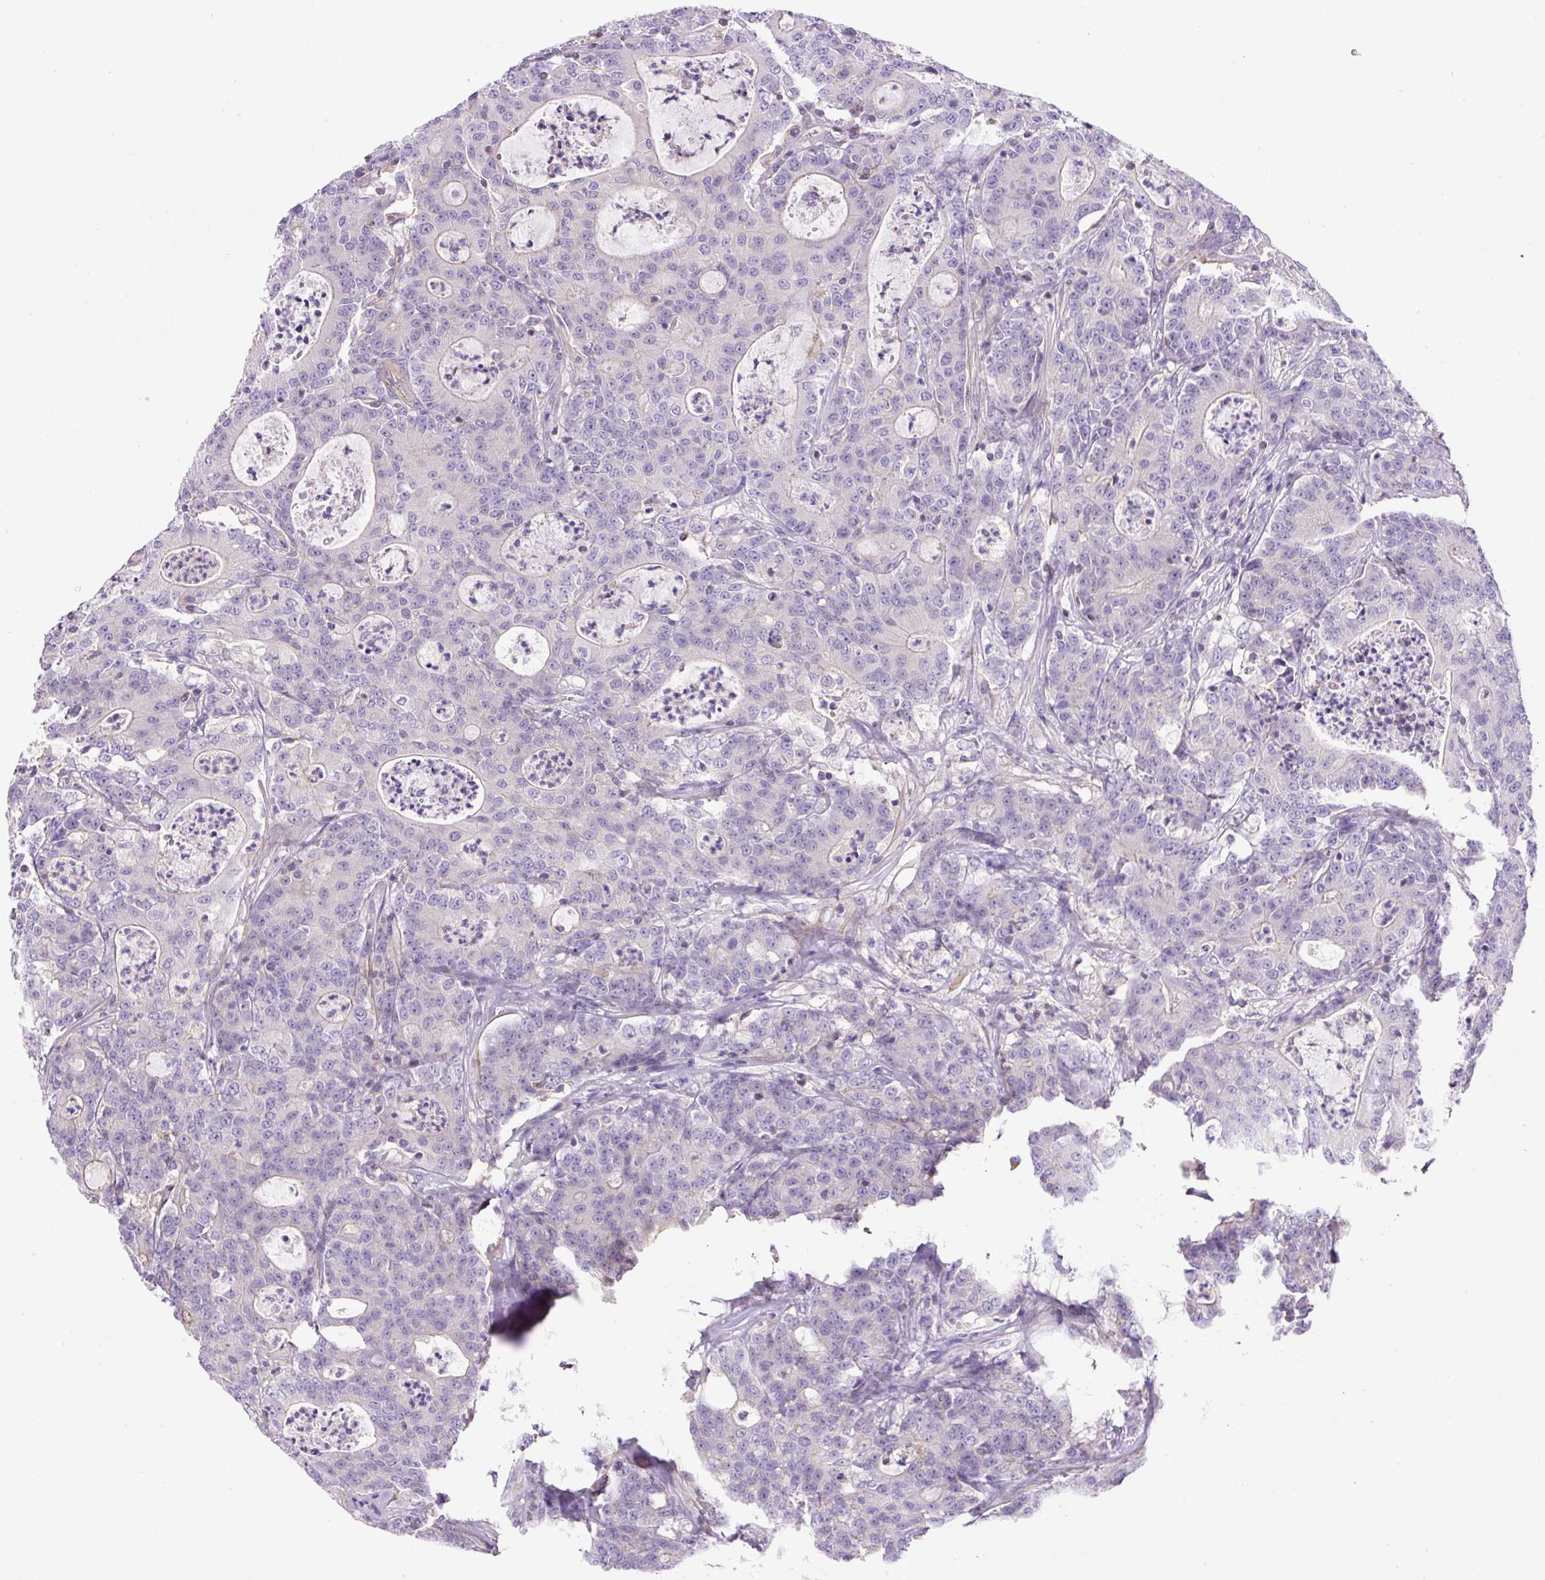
{"staining": {"intensity": "negative", "quantity": "none", "location": "none"}, "tissue": "colorectal cancer", "cell_type": "Tumor cells", "image_type": "cancer", "snomed": [{"axis": "morphology", "description": "Adenocarcinoma, NOS"}, {"axis": "topography", "description": "Colon"}], "caption": "Colorectal adenocarcinoma stained for a protein using IHC shows no expression tumor cells.", "gene": "NPTN", "patient": {"sex": "male", "age": 83}}